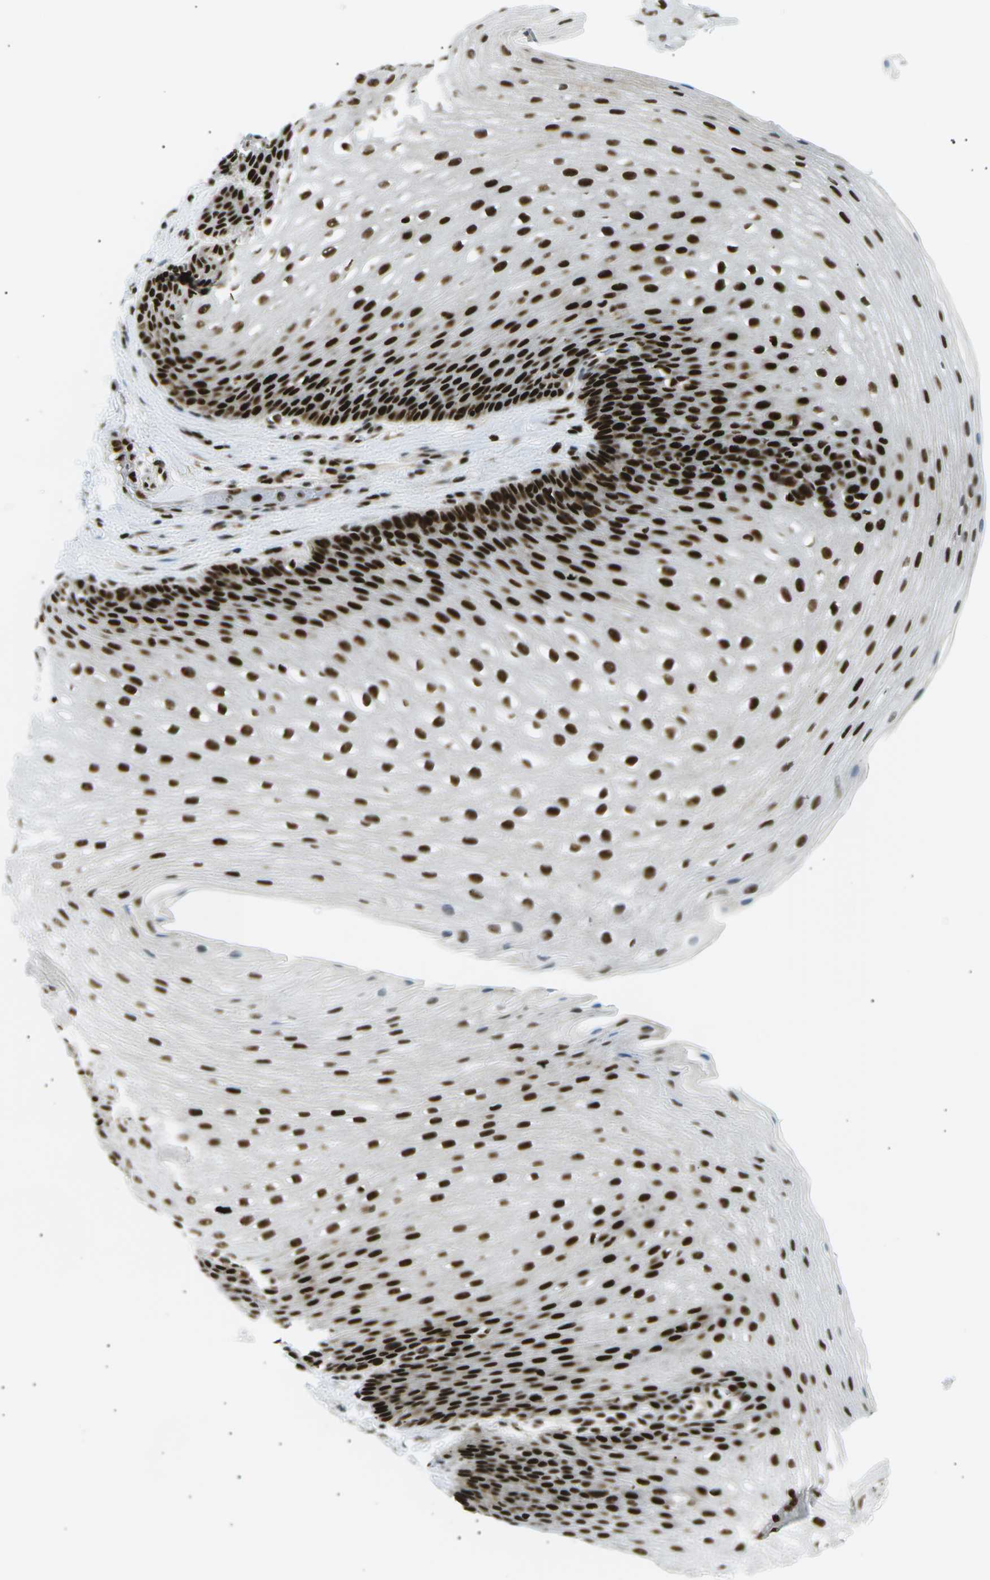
{"staining": {"intensity": "strong", "quantity": ">75%", "location": "nuclear"}, "tissue": "esophagus", "cell_type": "Squamous epithelial cells", "image_type": "normal", "snomed": [{"axis": "morphology", "description": "Normal tissue, NOS"}, {"axis": "topography", "description": "Esophagus"}], "caption": "Esophagus was stained to show a protein in brown. There is high levels of strong nuclear expression in approximately >75% of squamous epithelial cells.", "gene": "RPA2", "patient": {"sex": "male", "age": 48}}